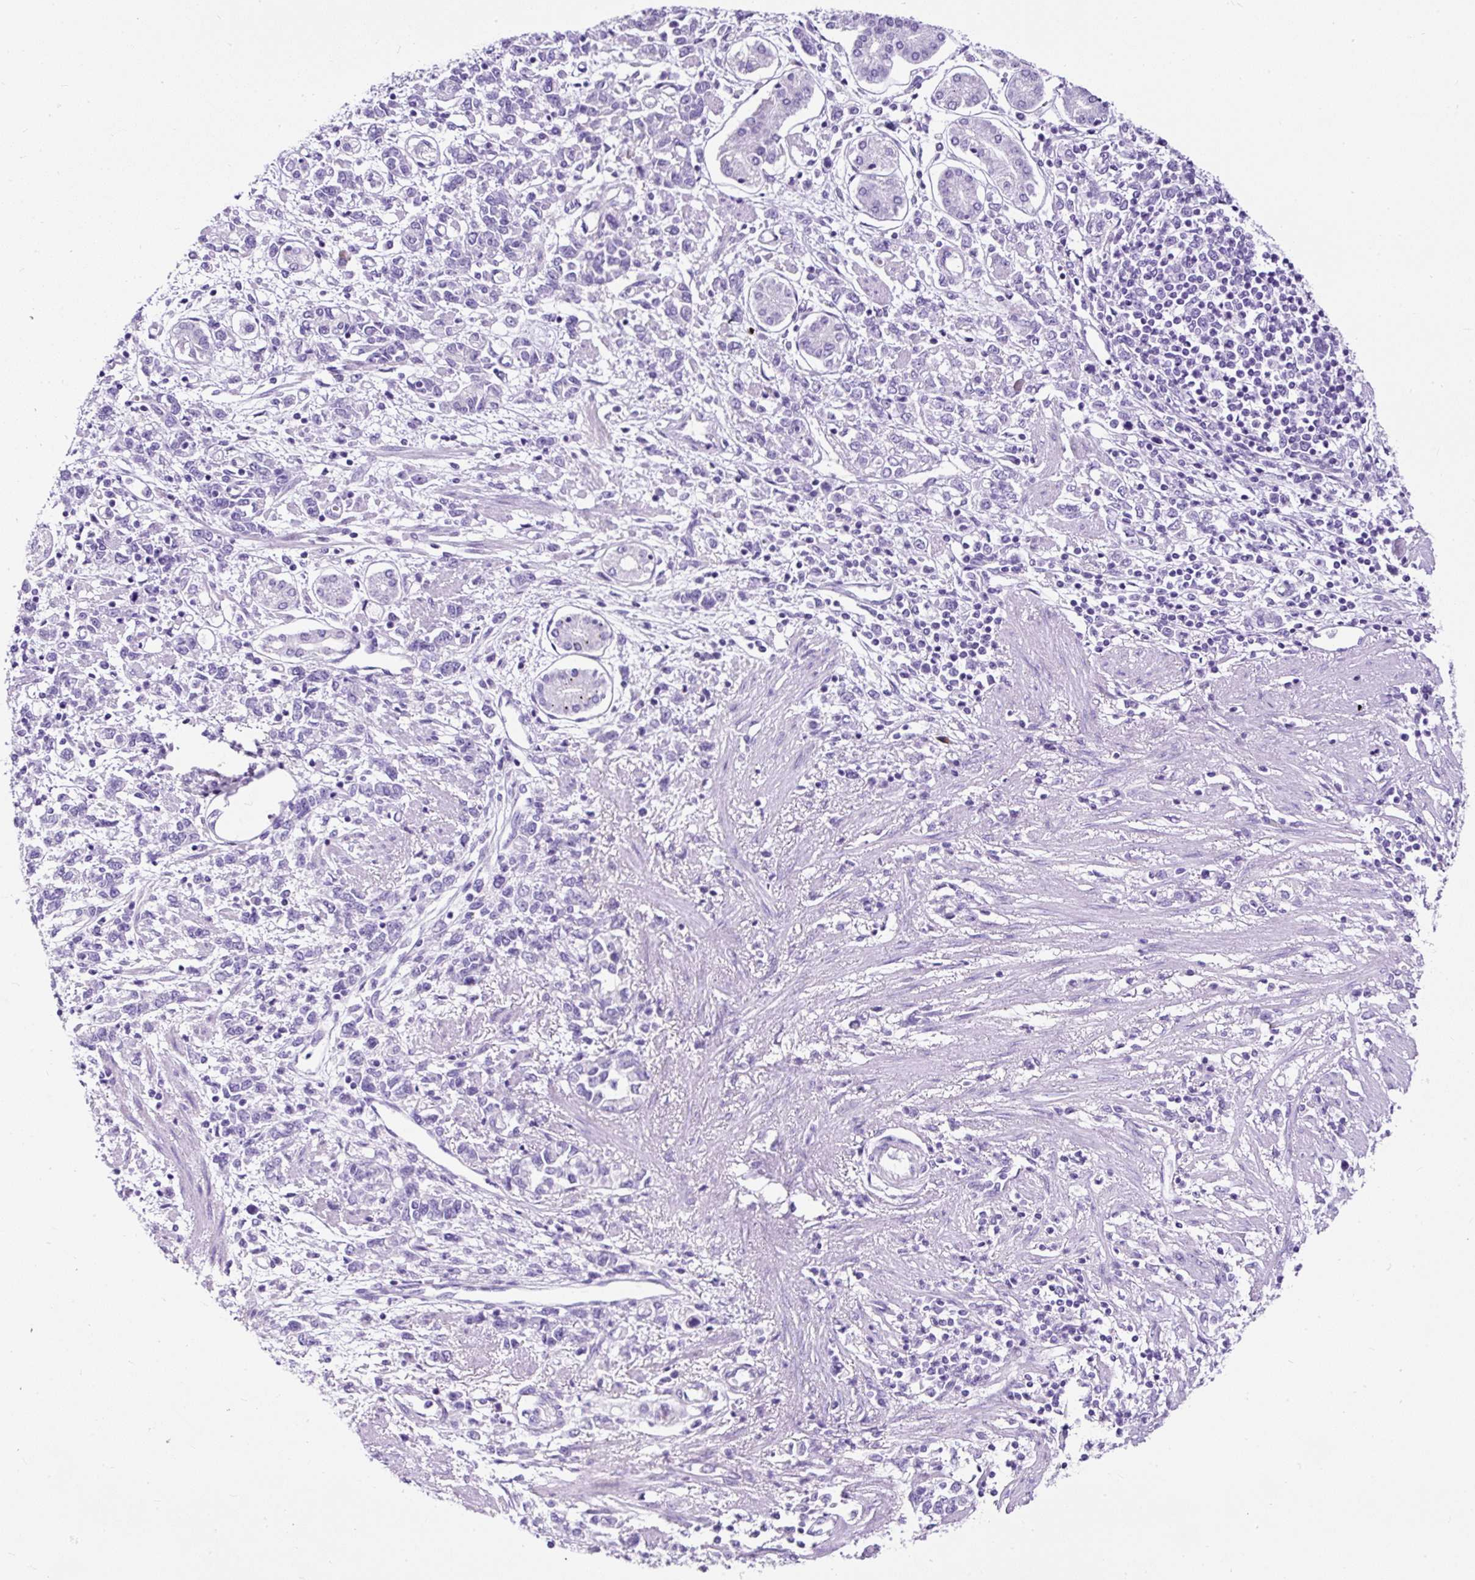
{"staining": {"intensity": "negative", "quantity": "none", "location": "none"}, "tissue": "stomach cancer", "cell_type": "Tumor cells", "image_type": "cancer", "snomed": [{"axis": "morphology", "description": "Adenocarcinoma, NOS"}, {"axis": "topography", "description": "Stomach"}], "caption": "Immunohistochemical staining of human adenocarcinoma (stomach) reveals no significant expression in tumor cells.", "gene": "STOX2", "patient": {"sex": "female", "age": 76}}